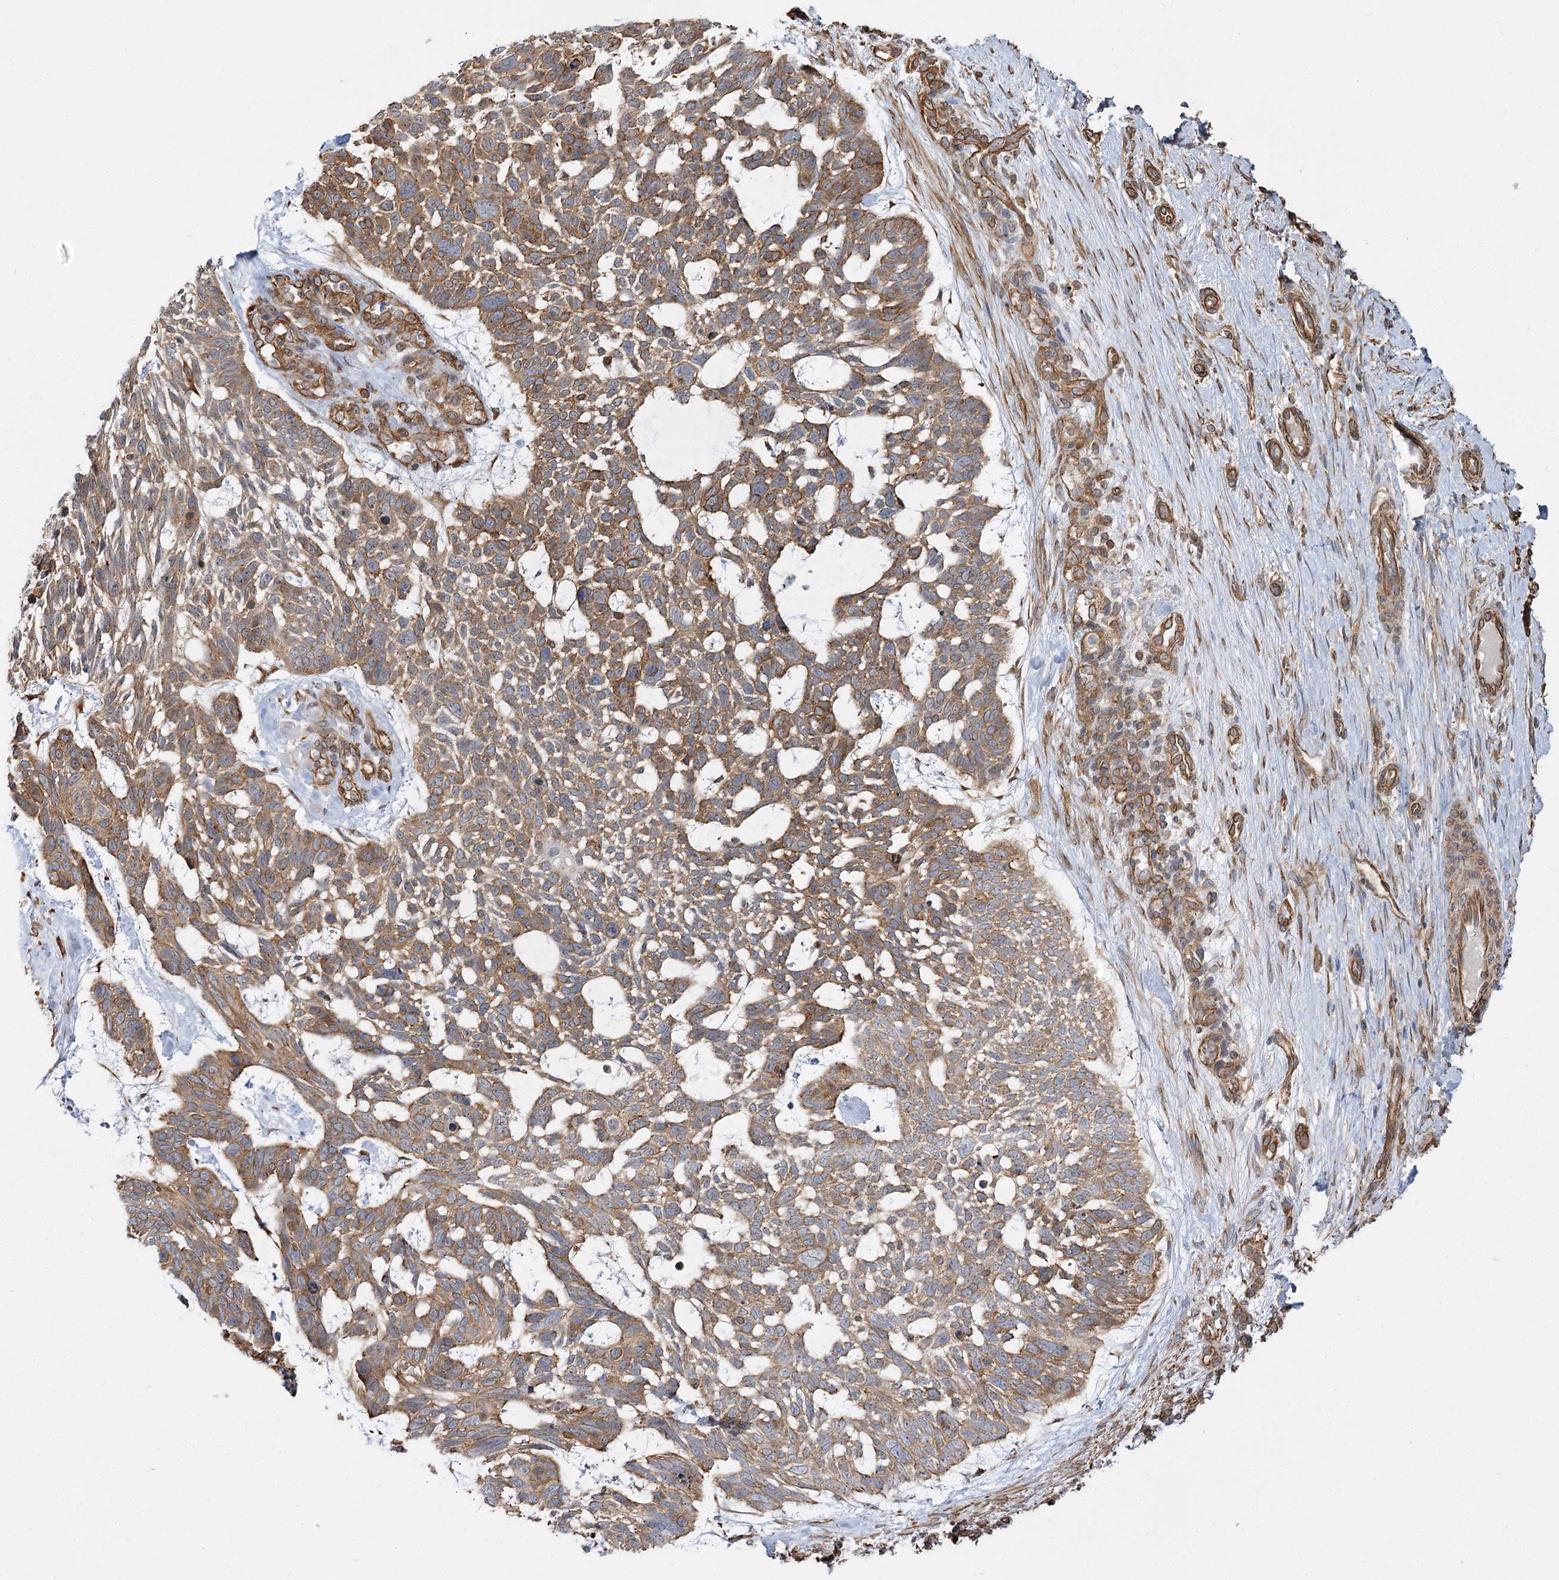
{"staining": {"intensity": "moderate", "quantity": ">75%", "location": "cytoplasmic/membranous"}, "tissue": "skin cancer", "cell_type": "Tumor cells", "image_type": "cancer", "snomed": [{"axis": "morphology", "description": "Basal cell carcinoma"}, {"axis": "topography", "description": "Skin"}], "caption": "Immunohistochemistry (IHC) image of skin basal cell carcinoma stained for a protein (brown), which reveals medium levels of moderate cytoplasmic/membranous positivity in about >75% of tumor cells.", "gene": "SH3BP5L", "patient": {"sex": "male", "age": 88}}